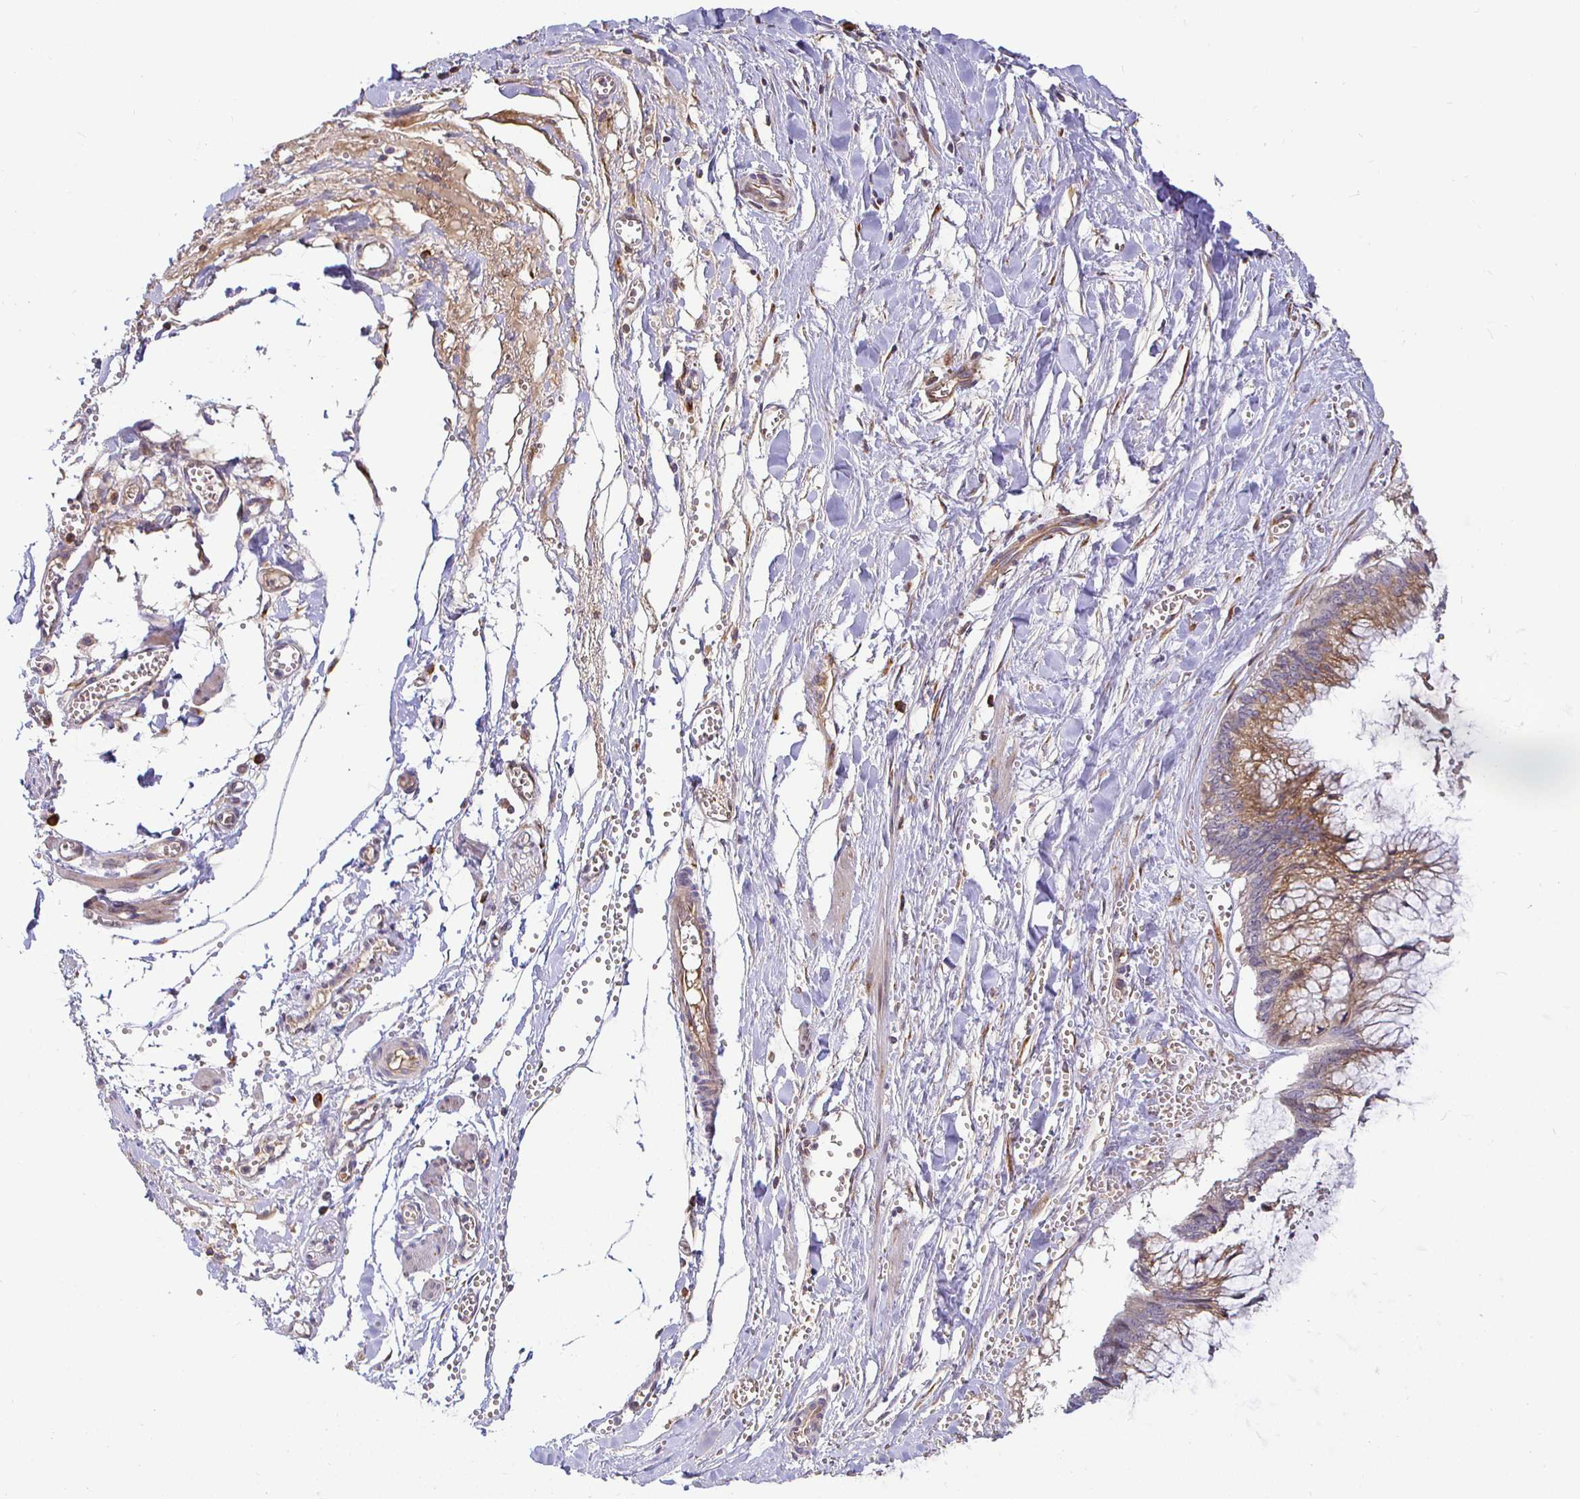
{"staining": {"intensity": "moderate", "quantity": ">75%", "location": "cytoplasmic/membranous"}, "tissue": "ovarian cancer", "cell_type": "Tumor cells", "image_type": "cancer", "snomed": [{"axis": "morphology", "description": "Cystadenocarcinoma, mucinous, NOS"}, {"axis": "topography", "description": "Ovary"}], "caption": "Human mucinous cystadenocarcinoma (ovarian) stained with a protein marker shows moderate staining in tumor cells.", "gene": "IRAK1", "patient": {"sex": "female", "age": 44}}